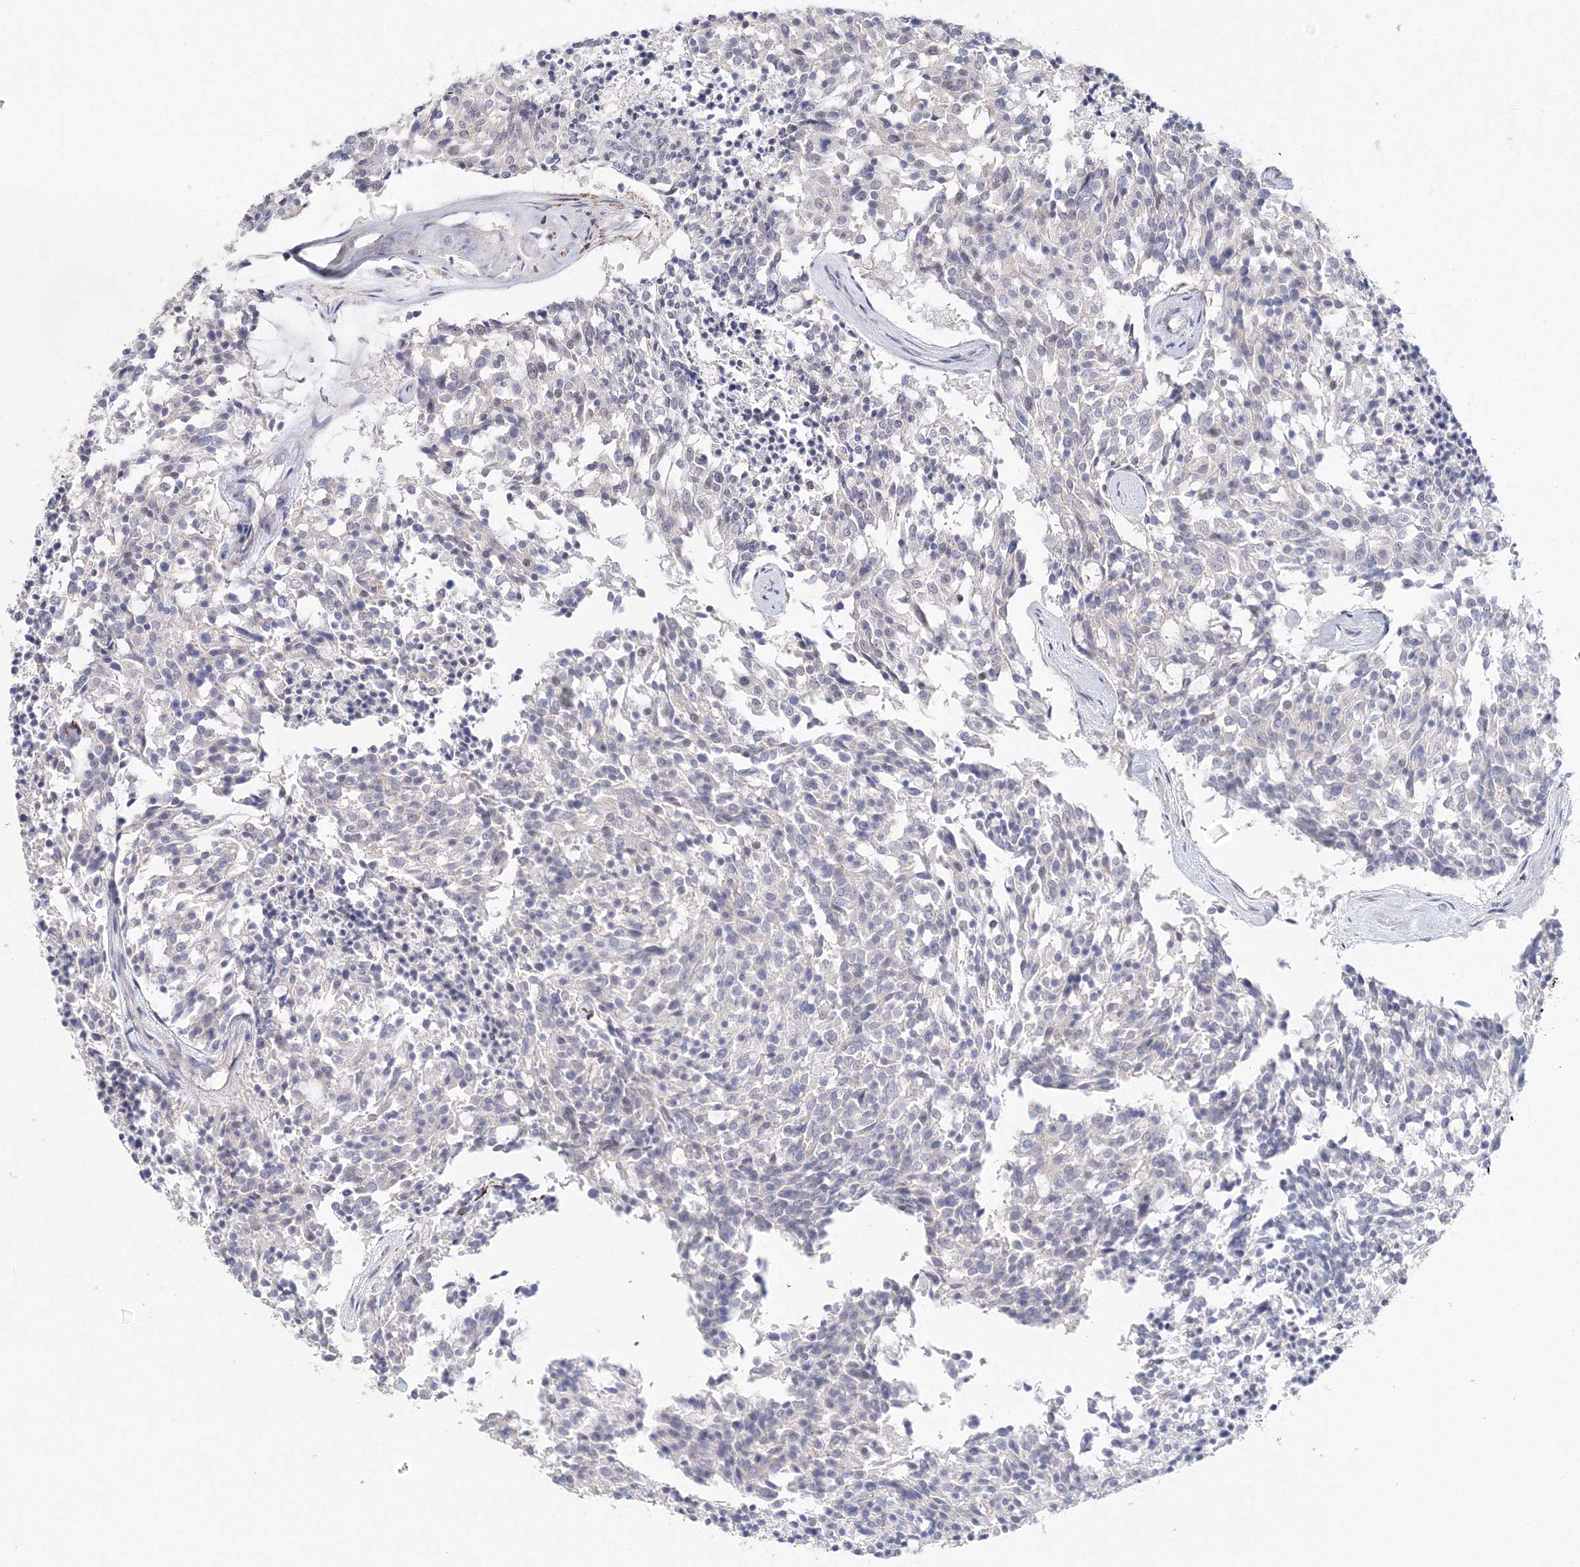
{"staining": {"intensity": "negative", "quantity": "none", "location": "none"}, "tissue": "carcinoid", "cell_type": "Tumor cells", "image_type": "cancer", "snomed": [{"axis": "morphology", "description": "Carcinoid, malignant, NOS"}, {"axis": "topography", "description": "Pancreas"}], "caption": "Tumor cells show no significant protein expression in carcinoid (malignant).", "gene": "SIRT7", "patient": {"sex": "female", "age": 54}}